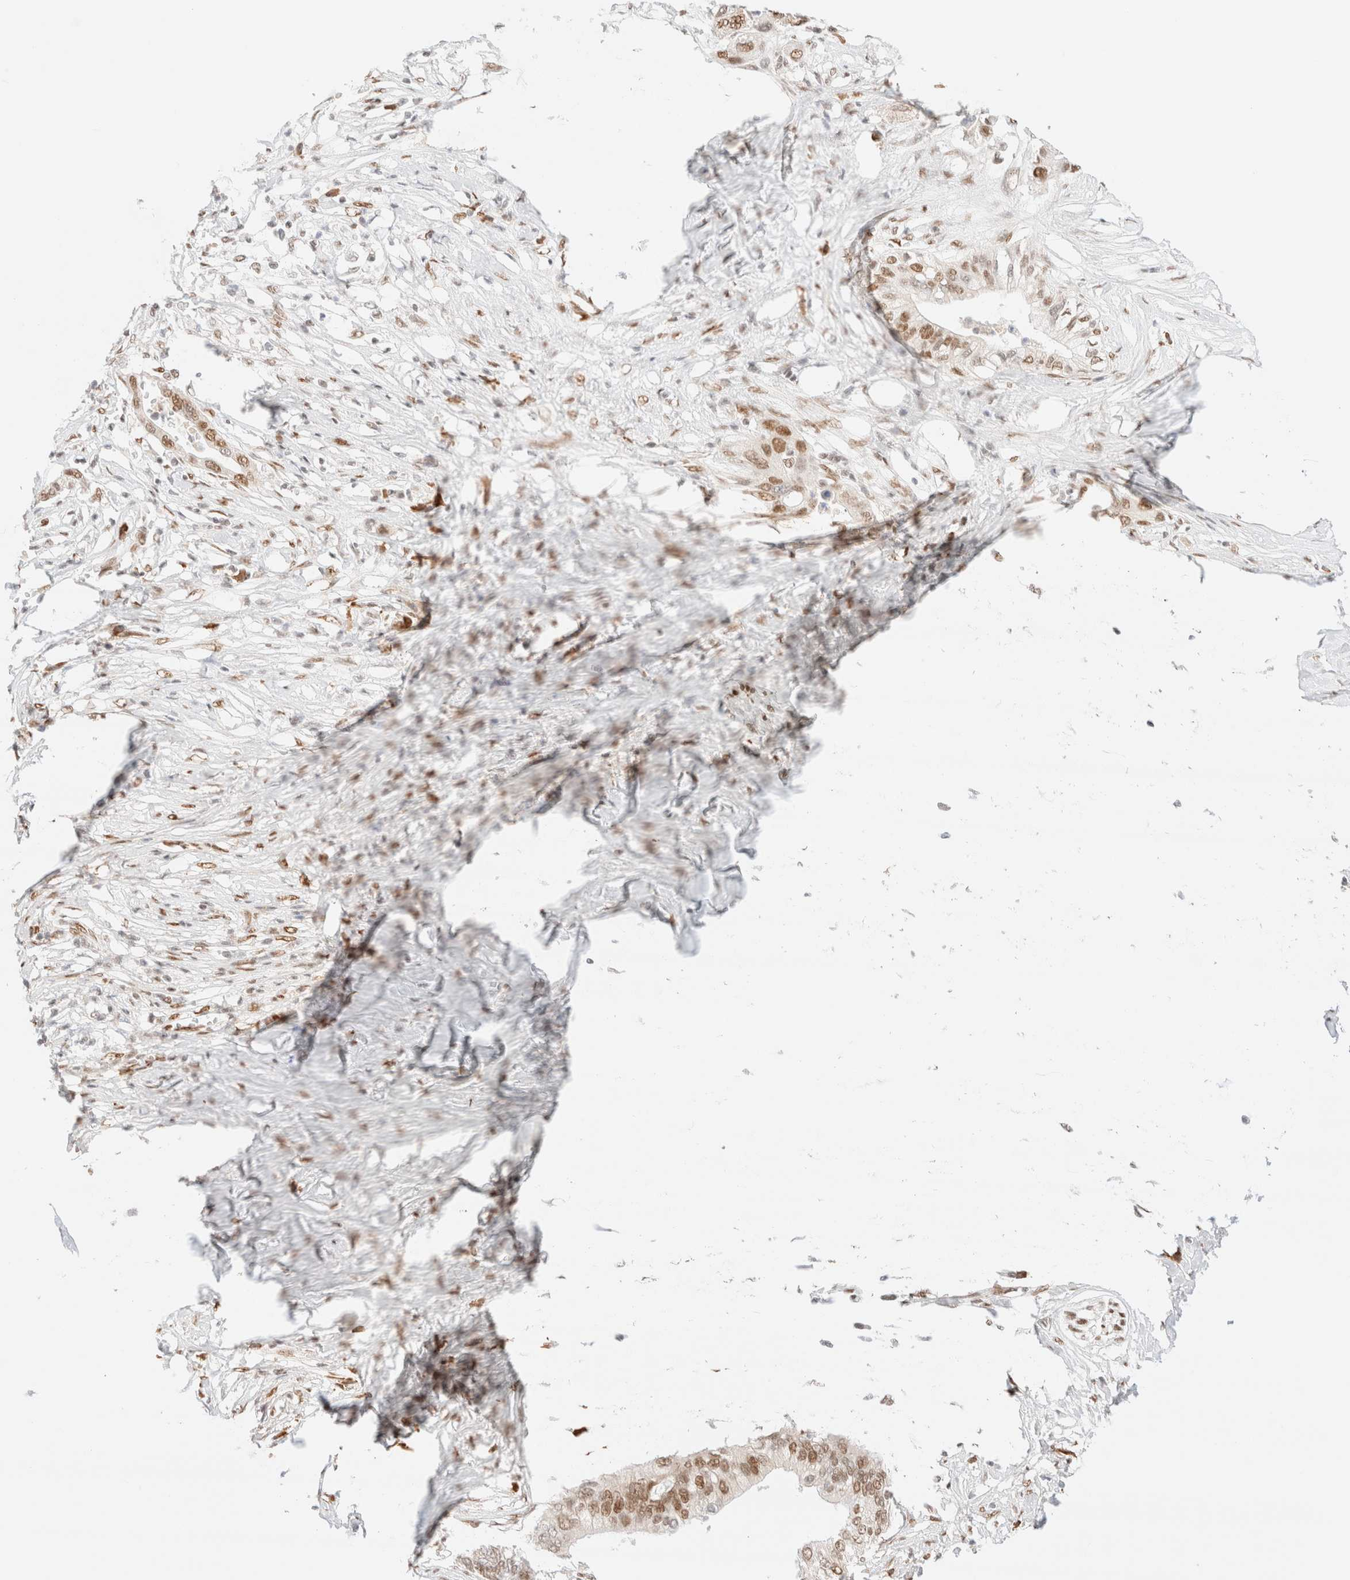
{"staining": {"intensity": "moderate", "quantity": ">75%", "location": "nuclear"}, "tissue": "pancreatic cancer", "cell_type": "Tumor cells", "image_type": "cancer", "snomed": [{"axis": "morphology", "description": "Normal tissue, NOS"}, {"axis": "morphology", "description": "Adenocarcinoma, NOS"}, {"axis": "topography", "description": "Pancreas"}, {"axis": "topography", "description": "Peripheral nerve tissue"}], "caption": "Immunohistochemistry image of neoplastic tissue: human pancreatic adenocarcinoma stained using immunohistochemistry demonstrates medium levels of moderate protein expression localized specifically in the nuclear of tumor cells, appearing as a nuclear brown color.", "gene": "CIC", "patient": {"sex": "male", "age": 59}}